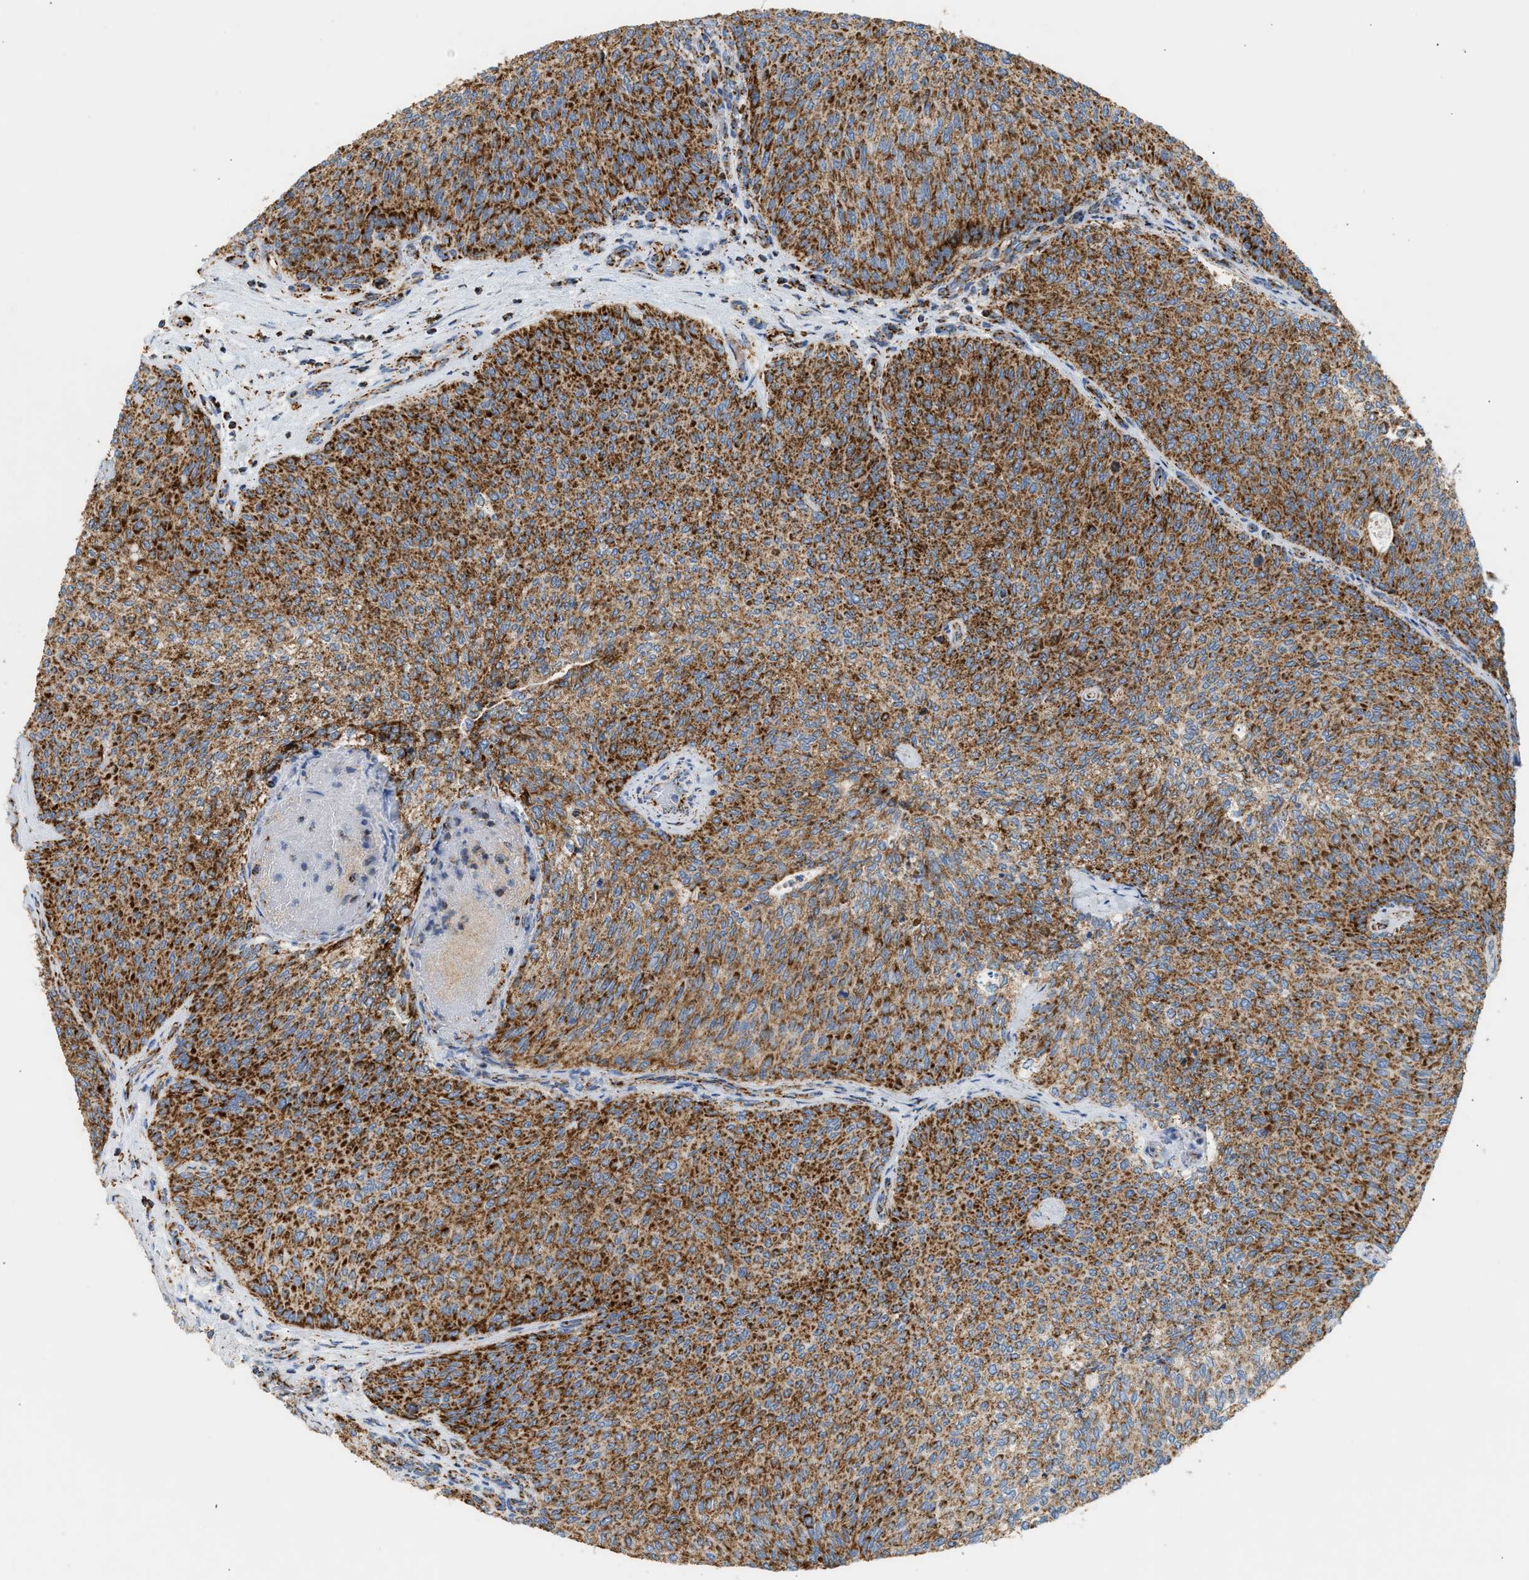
{"staining": {"intensity": "strong", "quantity": ">75%", "location": "cytoplasmic/membranous"}, "tissue": "urothelial cancer", "cell_type": "Tumor cells", "image_type": "cancer", "snomed": [{"axis": "morphology", "description": "Urothelial carcinoma, Low grade"}, {"axis": "topography", "description": "Urinary bladder"}], "caption": "An image of urothelial cancer stained for a protein displays strong cytoplasmic/membranous brown staining in tumor cells. The staining was performed using DAB (3,3'-diaminobenzidine), with brown indicating positive protein expression. Nuclei are stained blue with hematoxylin.", "gene": "OGDH", "patient": {"sex": "female", "age": 79}}